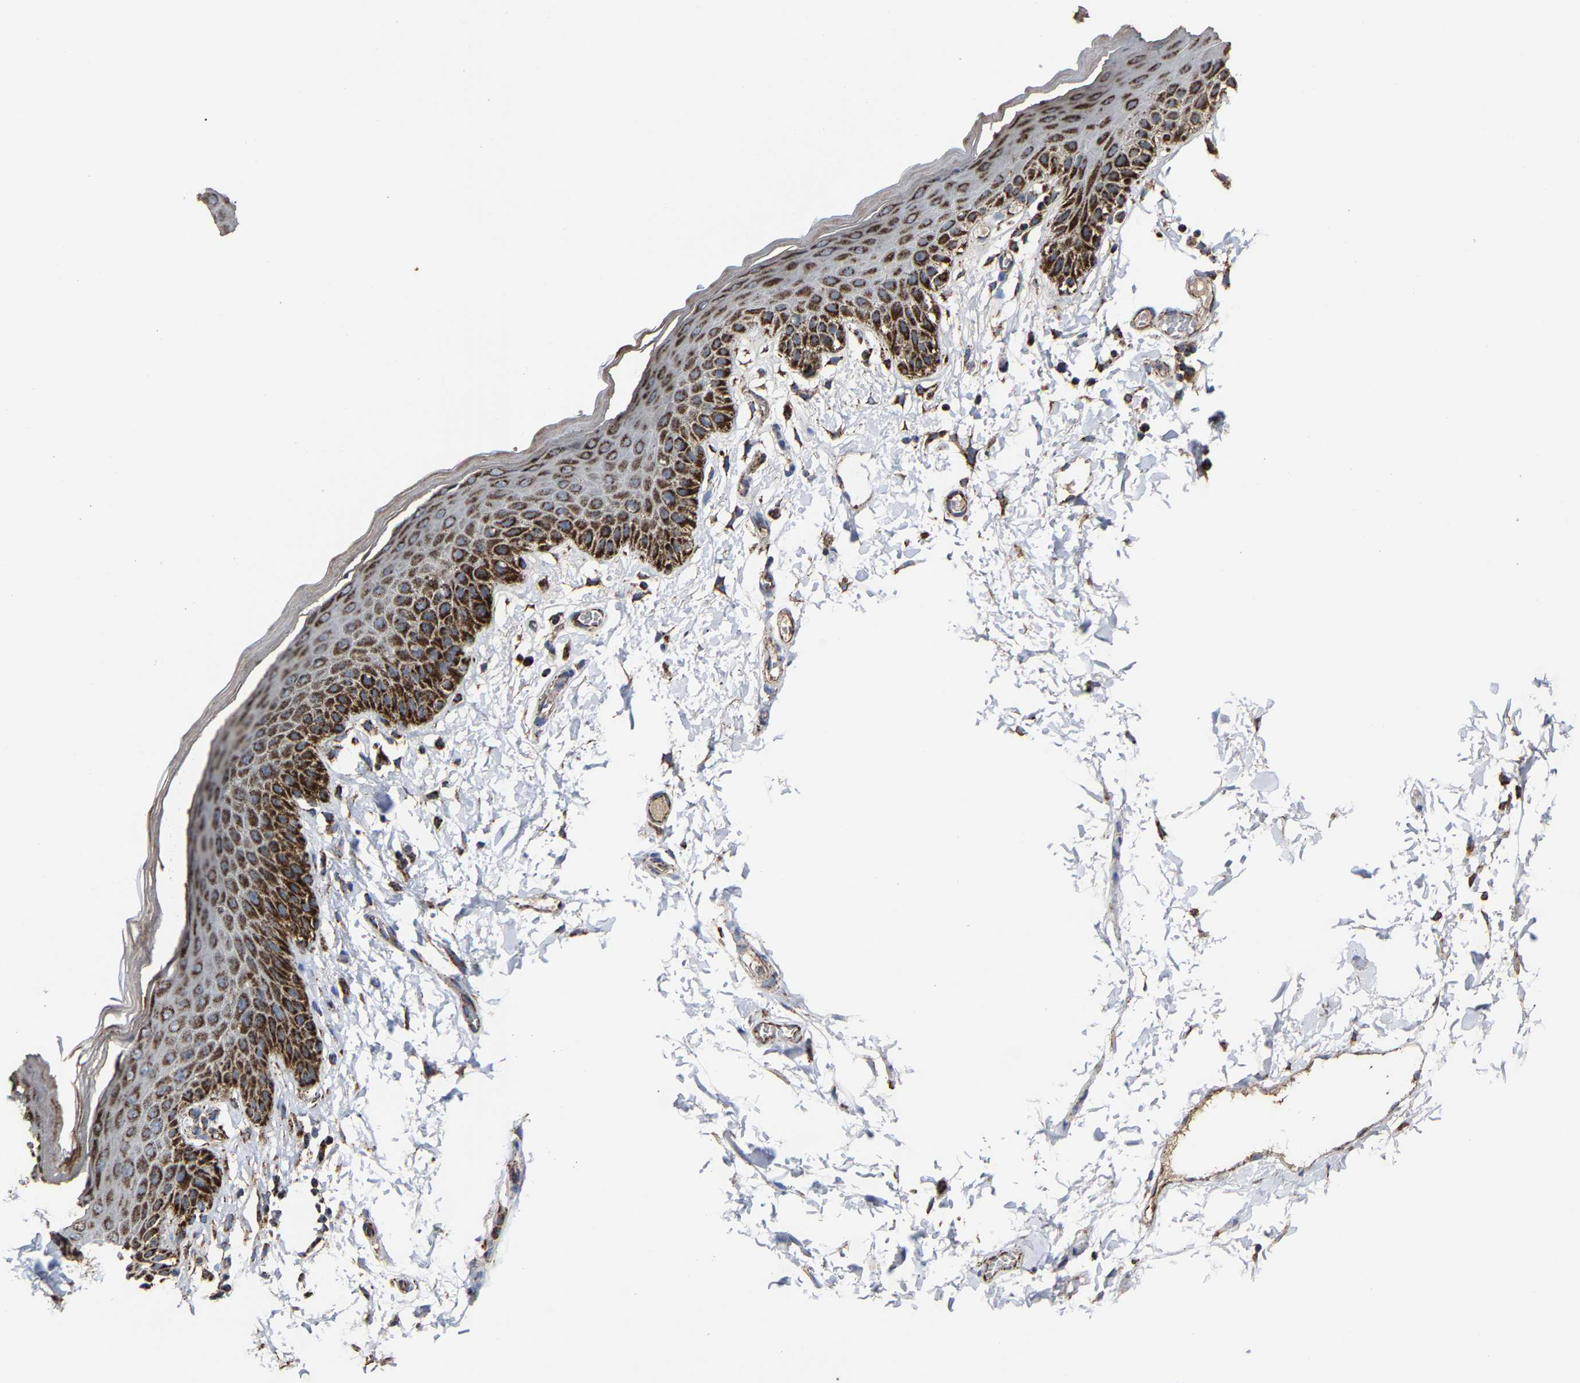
{"staining": {"intensity": "strong", "quantity": ">75%", "location": "cytoplasmic/membranous"}, "tissue": "skin", "cell_type": "Epidermal cells", "image_type": "normal", "snomed": [{"axis": "morphology", "description": "Normal tissue, NOS"}, {"axis": "topography", "description": "Anal"}], "caption": "Skin stained with immunohistochemistry displays strong cytoplasmic/membranous staining in approximately >75% of epidermal cells.", "gene": "NDUFV3", "patient": {"sex": "male", "age": 44}}